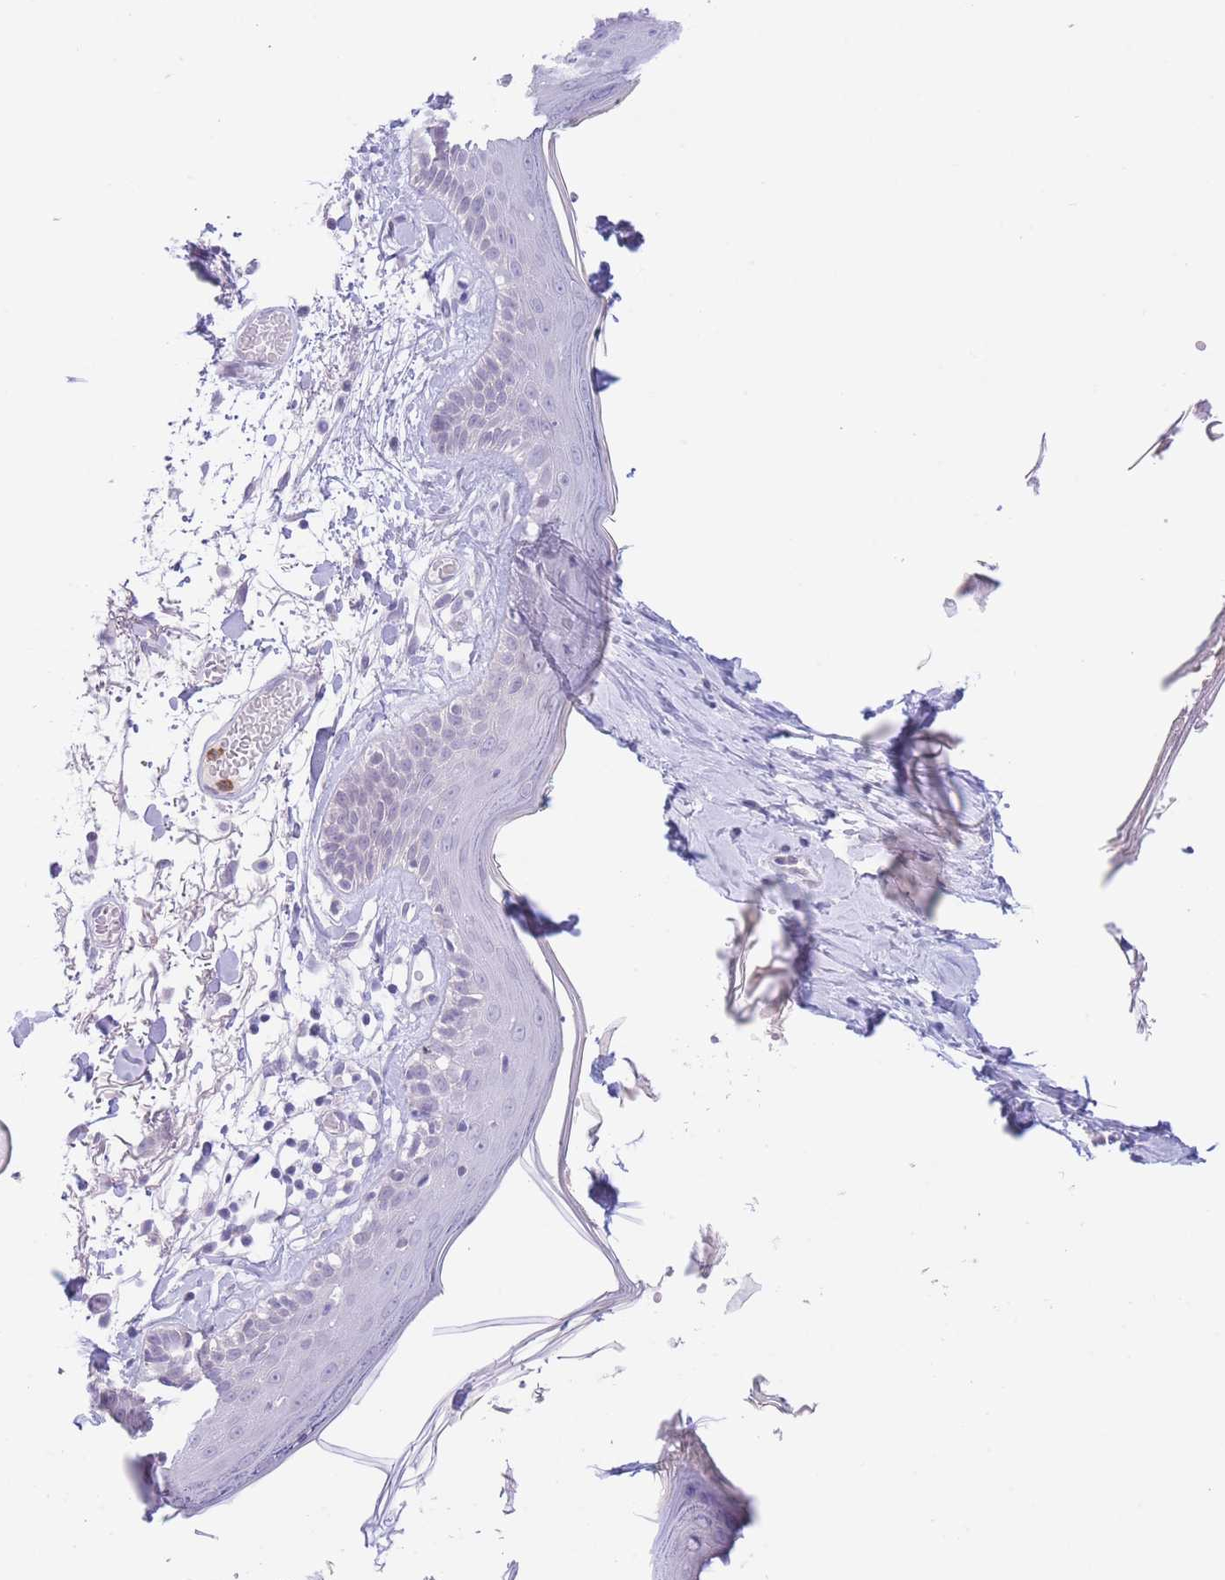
{"staining": {"intensity": "negative", "quantity": "none", "location": "none"}, "tissue": "skin", "cell_type": "Fibroblasts", "image_type": "normal", "snomed": [{"axis": "morphology", "description": "Normal tissue, NOS"}, {"axis": "topography", "description": "Skin"}], "caption": "Immunohistochemistry of normal skin displays no staining in fibroblasts.", "gene": "LCLAT1", "patient": {"sex": "male", "age": 79}}